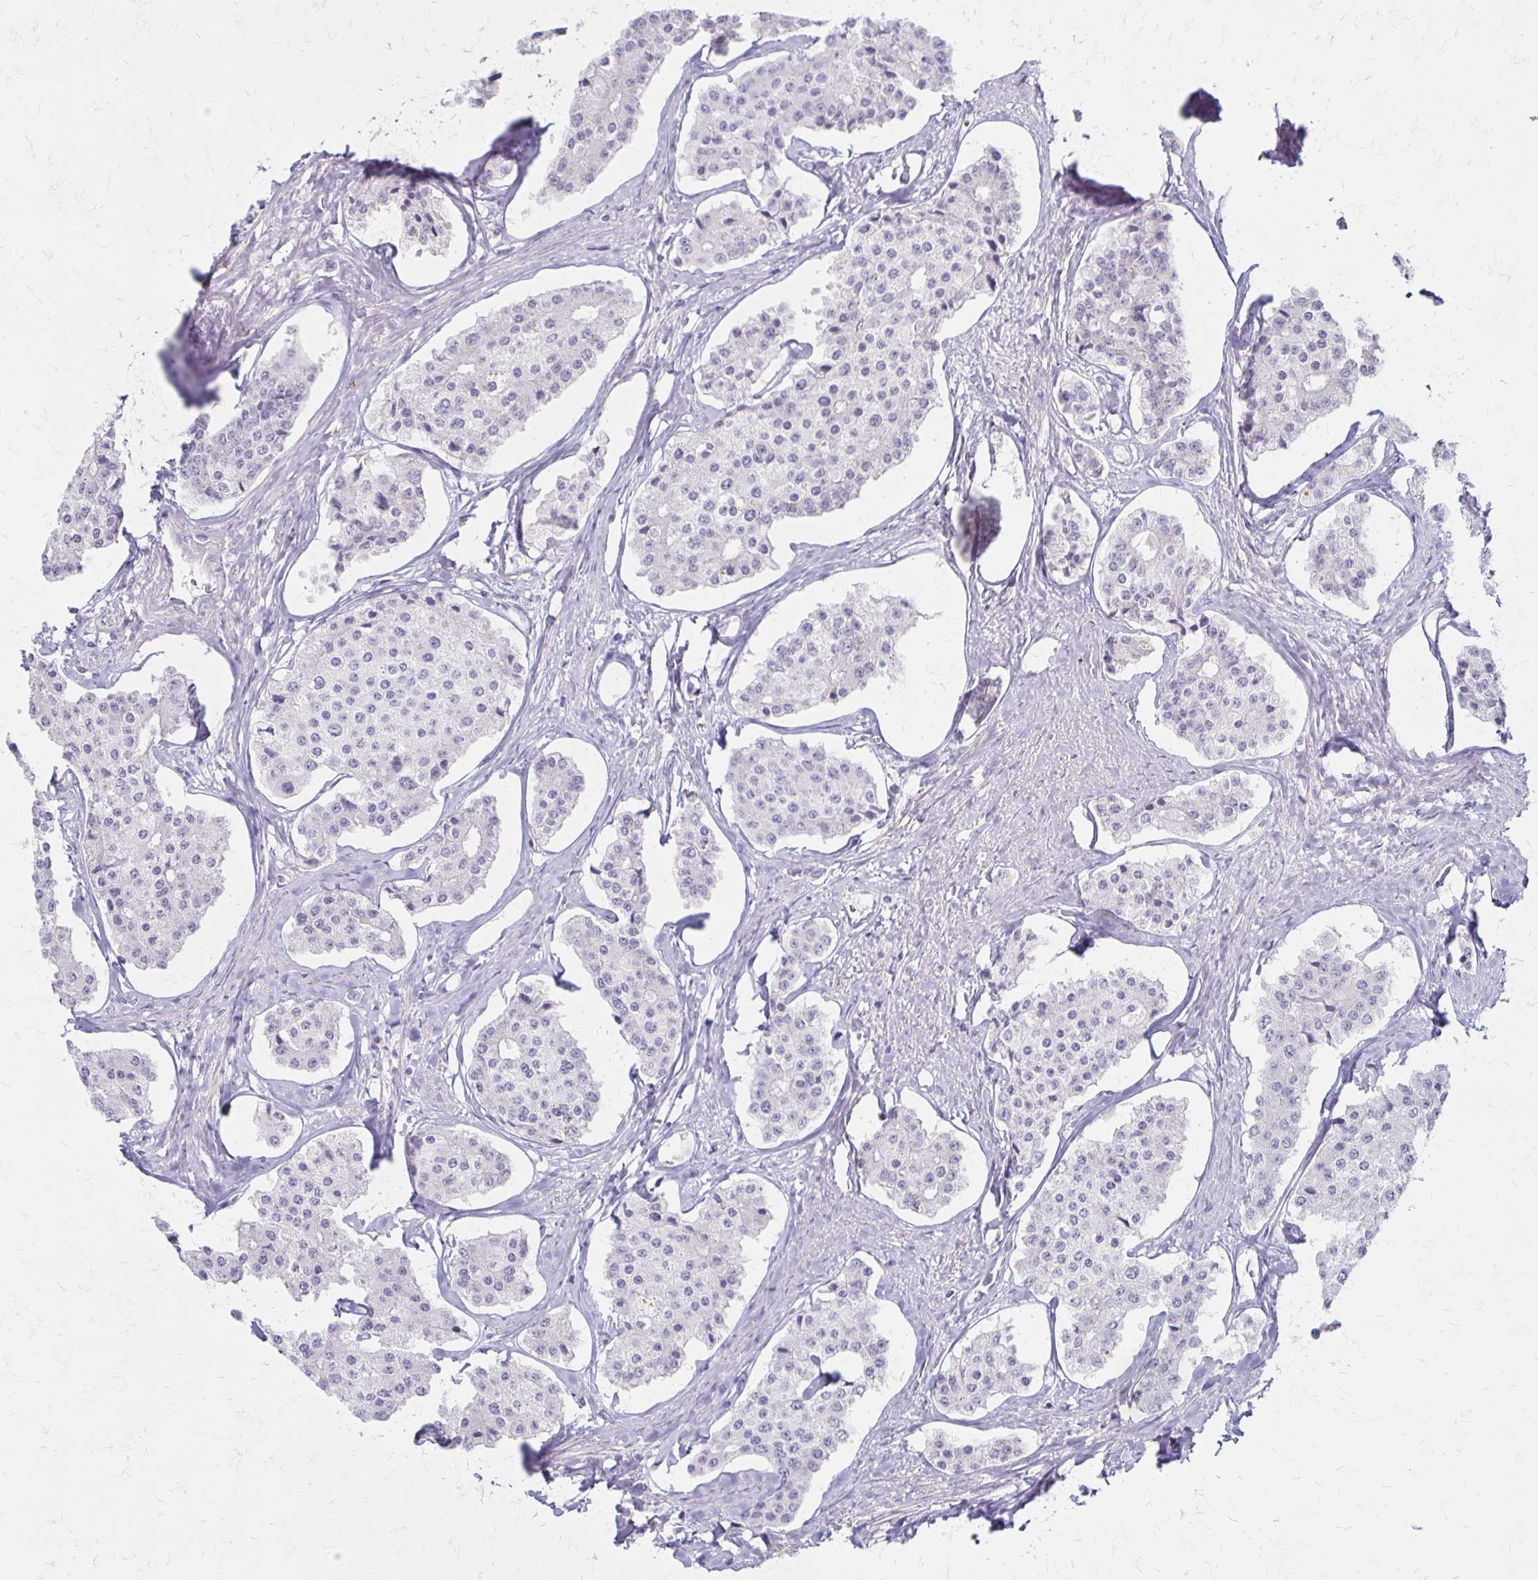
{"staining": {"intensity": "negative", "quantity": "none", "location": "none"}, "tissue": "carcinoid", "cell_type": "Tumor cells", "image_type": "cancer", "snomed": [{"axis": "morphology", "description": "Carcinoid, malignant, NOS"}, {"axis": "topography", "description": "Small intestine"}], "caption": "This is an immunohistochemistry (IHC) photomicrograph of carcinoid. There is no expression in tumor cells.", "gene": "IVL", "patient": {"sex": "female", "age": 65}}